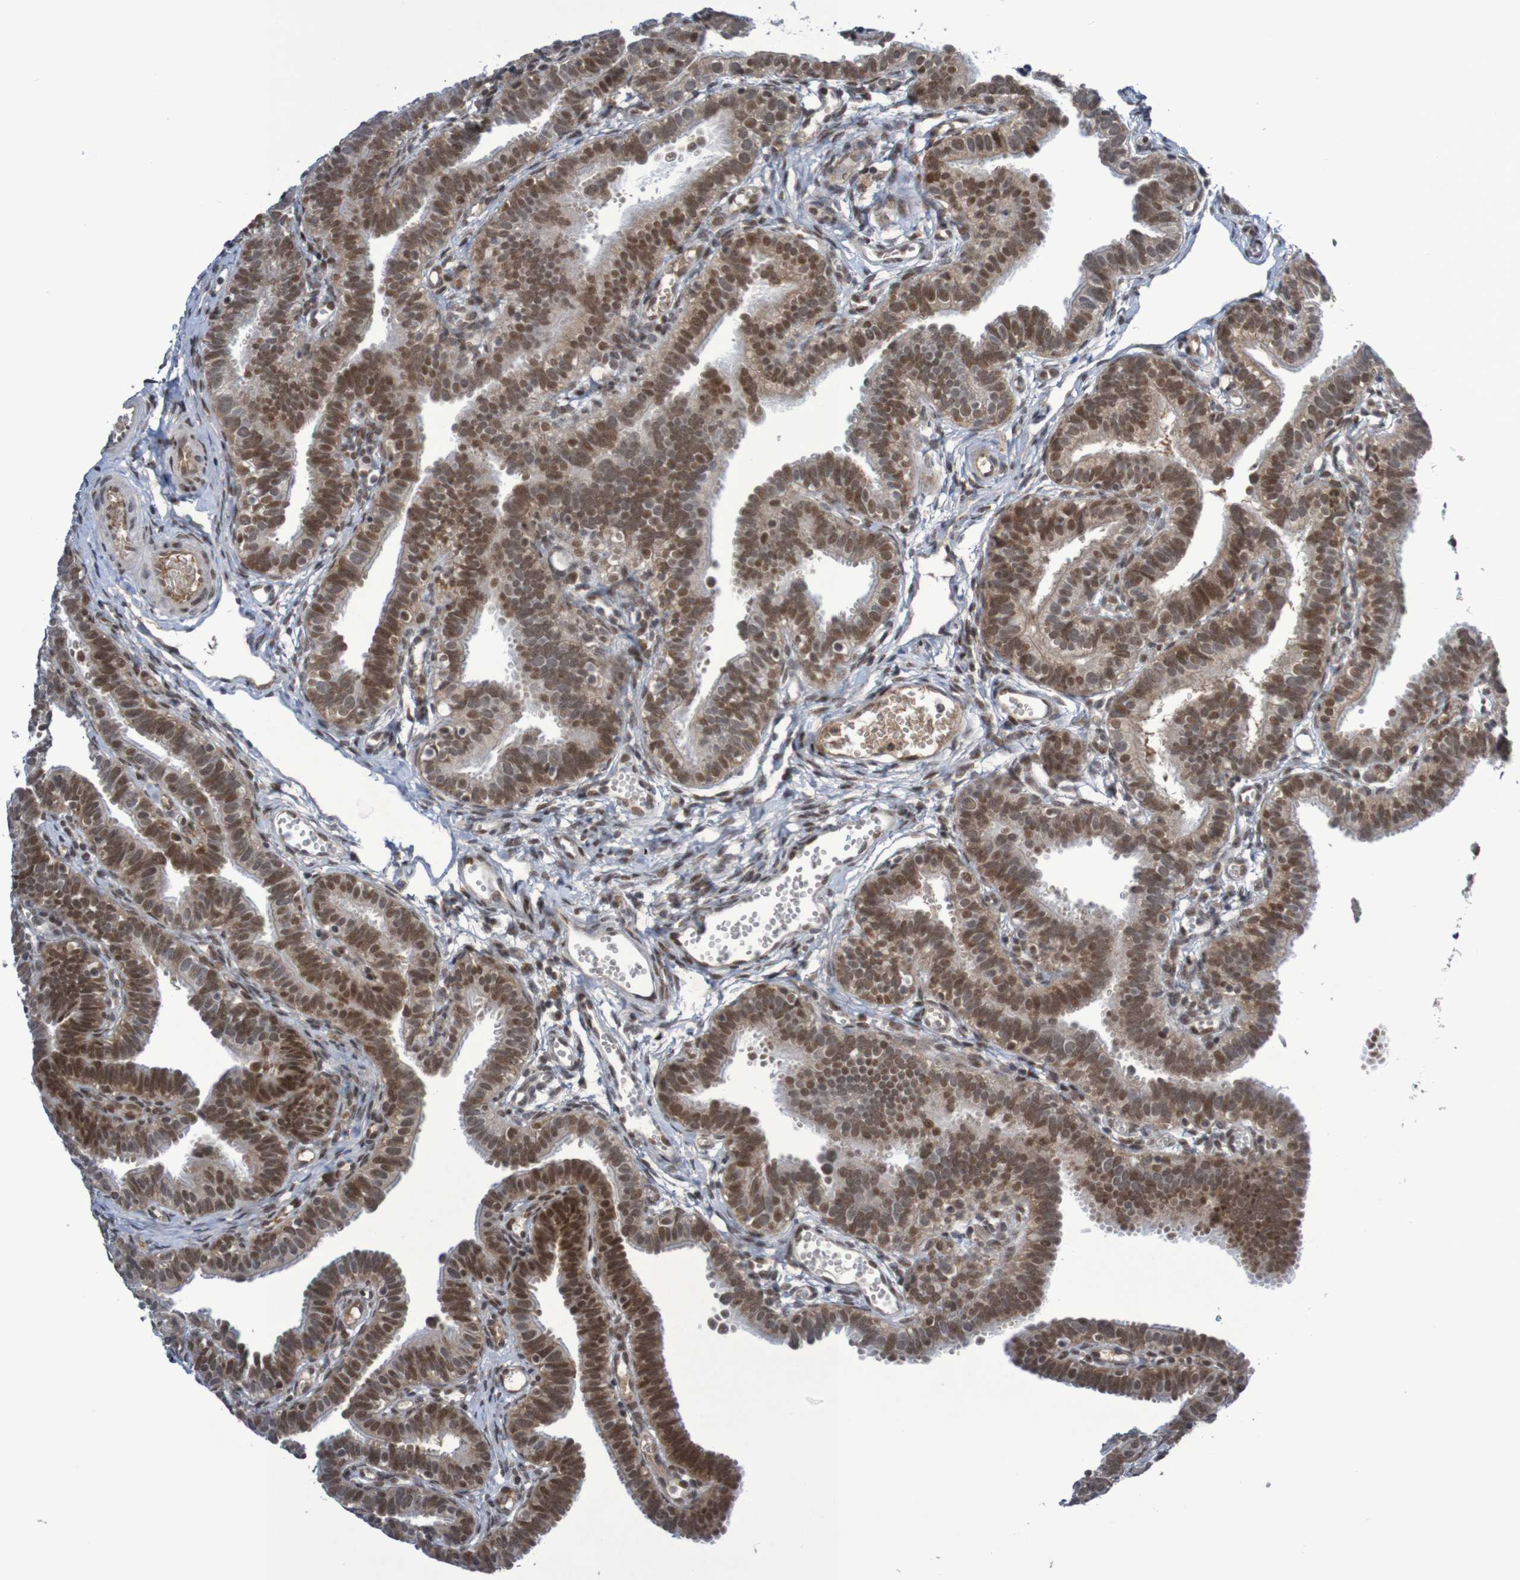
{"staining": {"intensity": "moderate", "quantity": ">75%", "location": "cytoplasmic/membranous"}, "tissue": "fallopian tube", "cell_type": "Glandular cells", "image_type": "normal", "snomed": [{"axis": "morphology", "description": "Normal tissue, NOS"}, {"axis": "topography", "description": "Fallopian tube"}, {"axis": "topography", "description": "Placenta"}], "caption": "Immunohistochemical staining of unremarkable human fallopian tube displays >75% levels of moderate cytoplasmic/membranous protein positivity in approximately >75% of glandular cells.", "gene": "ITLN1", "patient": {"sex": "female", "age": 34}}